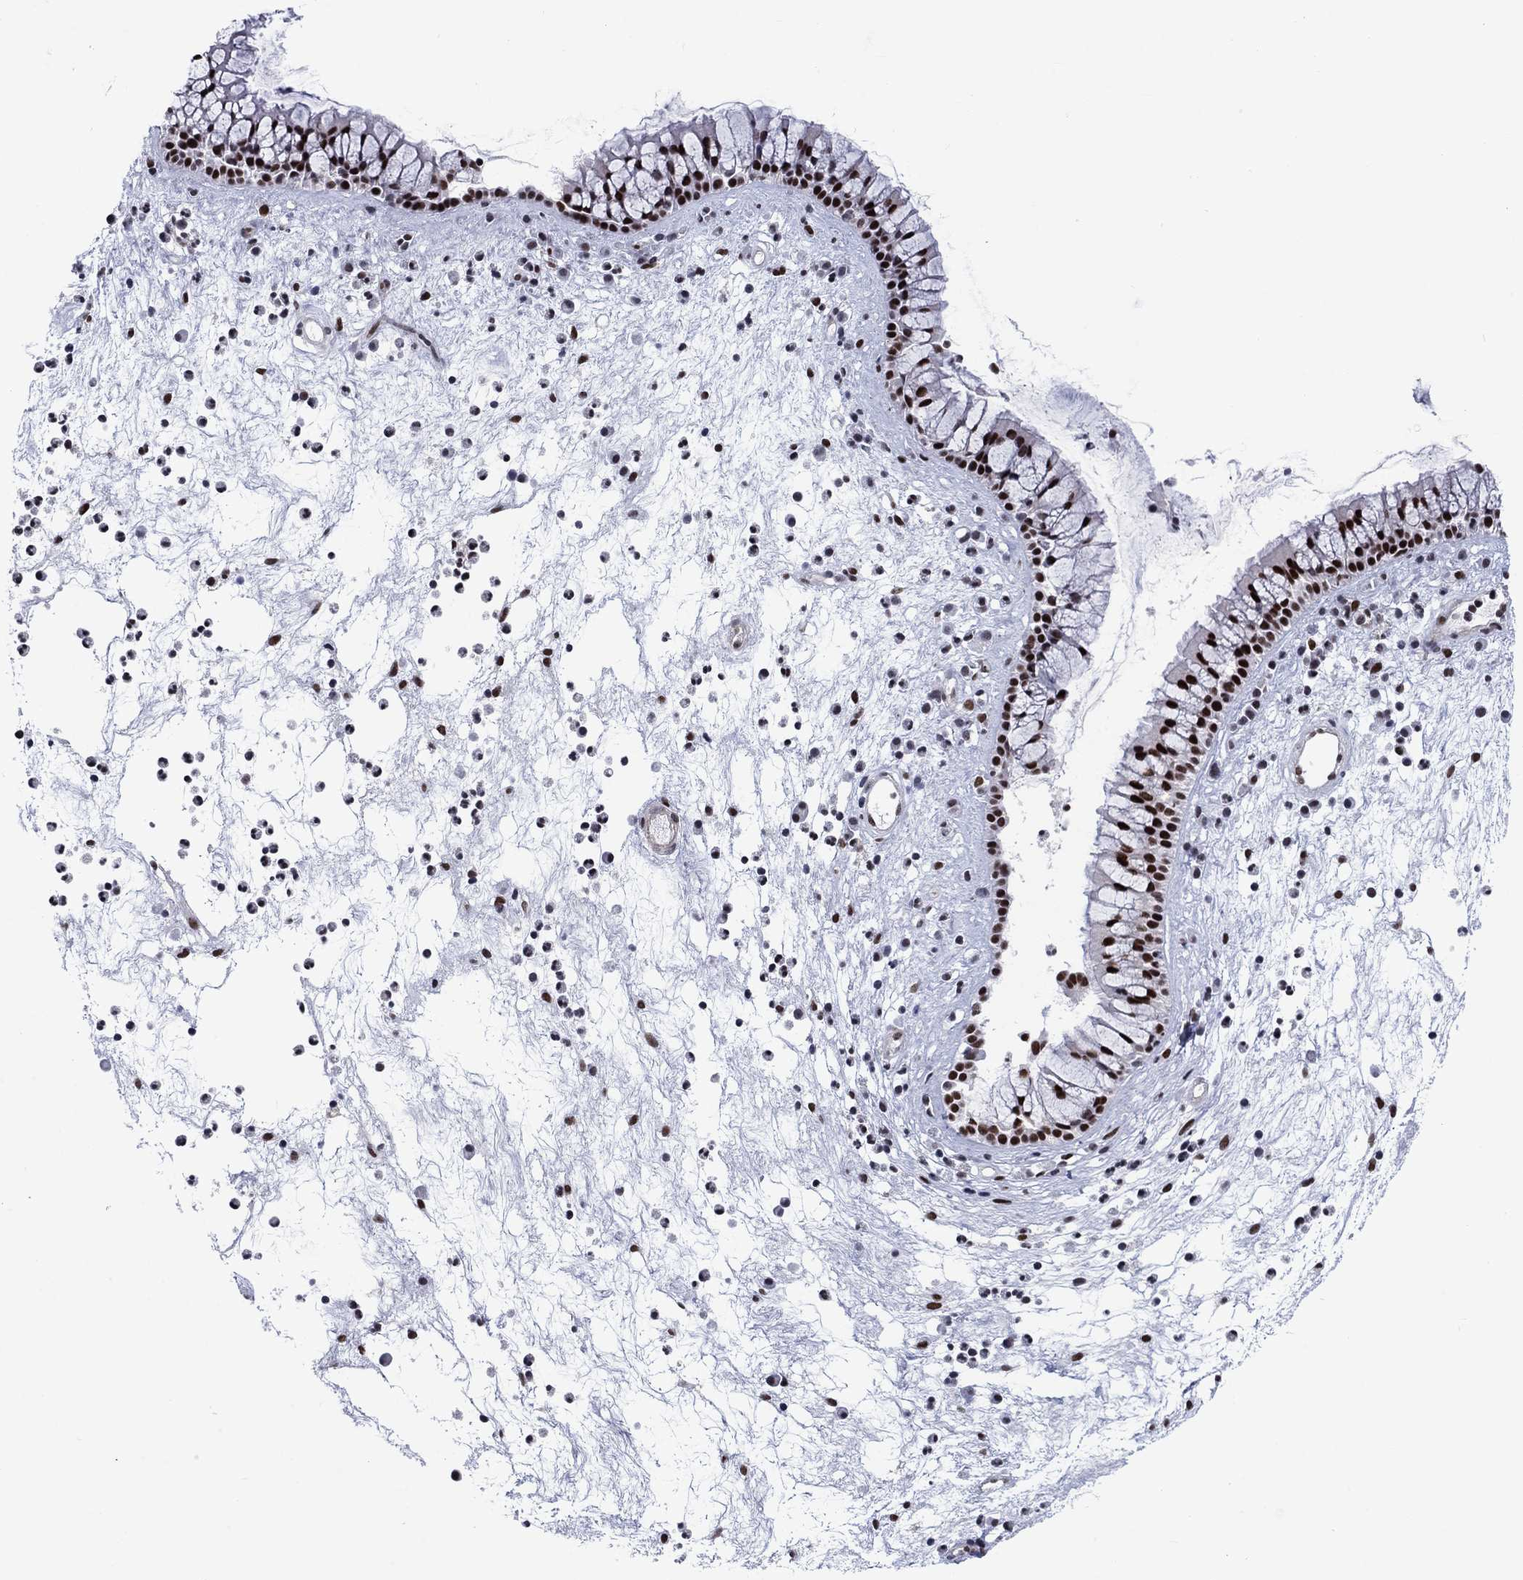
{"staining": {"intensity": "strong", "quantity": ">75%", "location": "nuclear"}, "tissue": "nasopharynx", "cell_type": "Respiratory epithelial cells", "image_type": "normal", "snomed": [{"axis": "morphology", "description": "Normal tissue, NOS"}, {"axis": "topography", "description": "Nasopharynx"}], "caption": "Respiratory epithelial cells reveal high levels of strong nuclear expression in about >75% of cells in benign human nasopharynx.", "gene": "RPRD1B", "patient": {"sex": "male", "age": 77}}